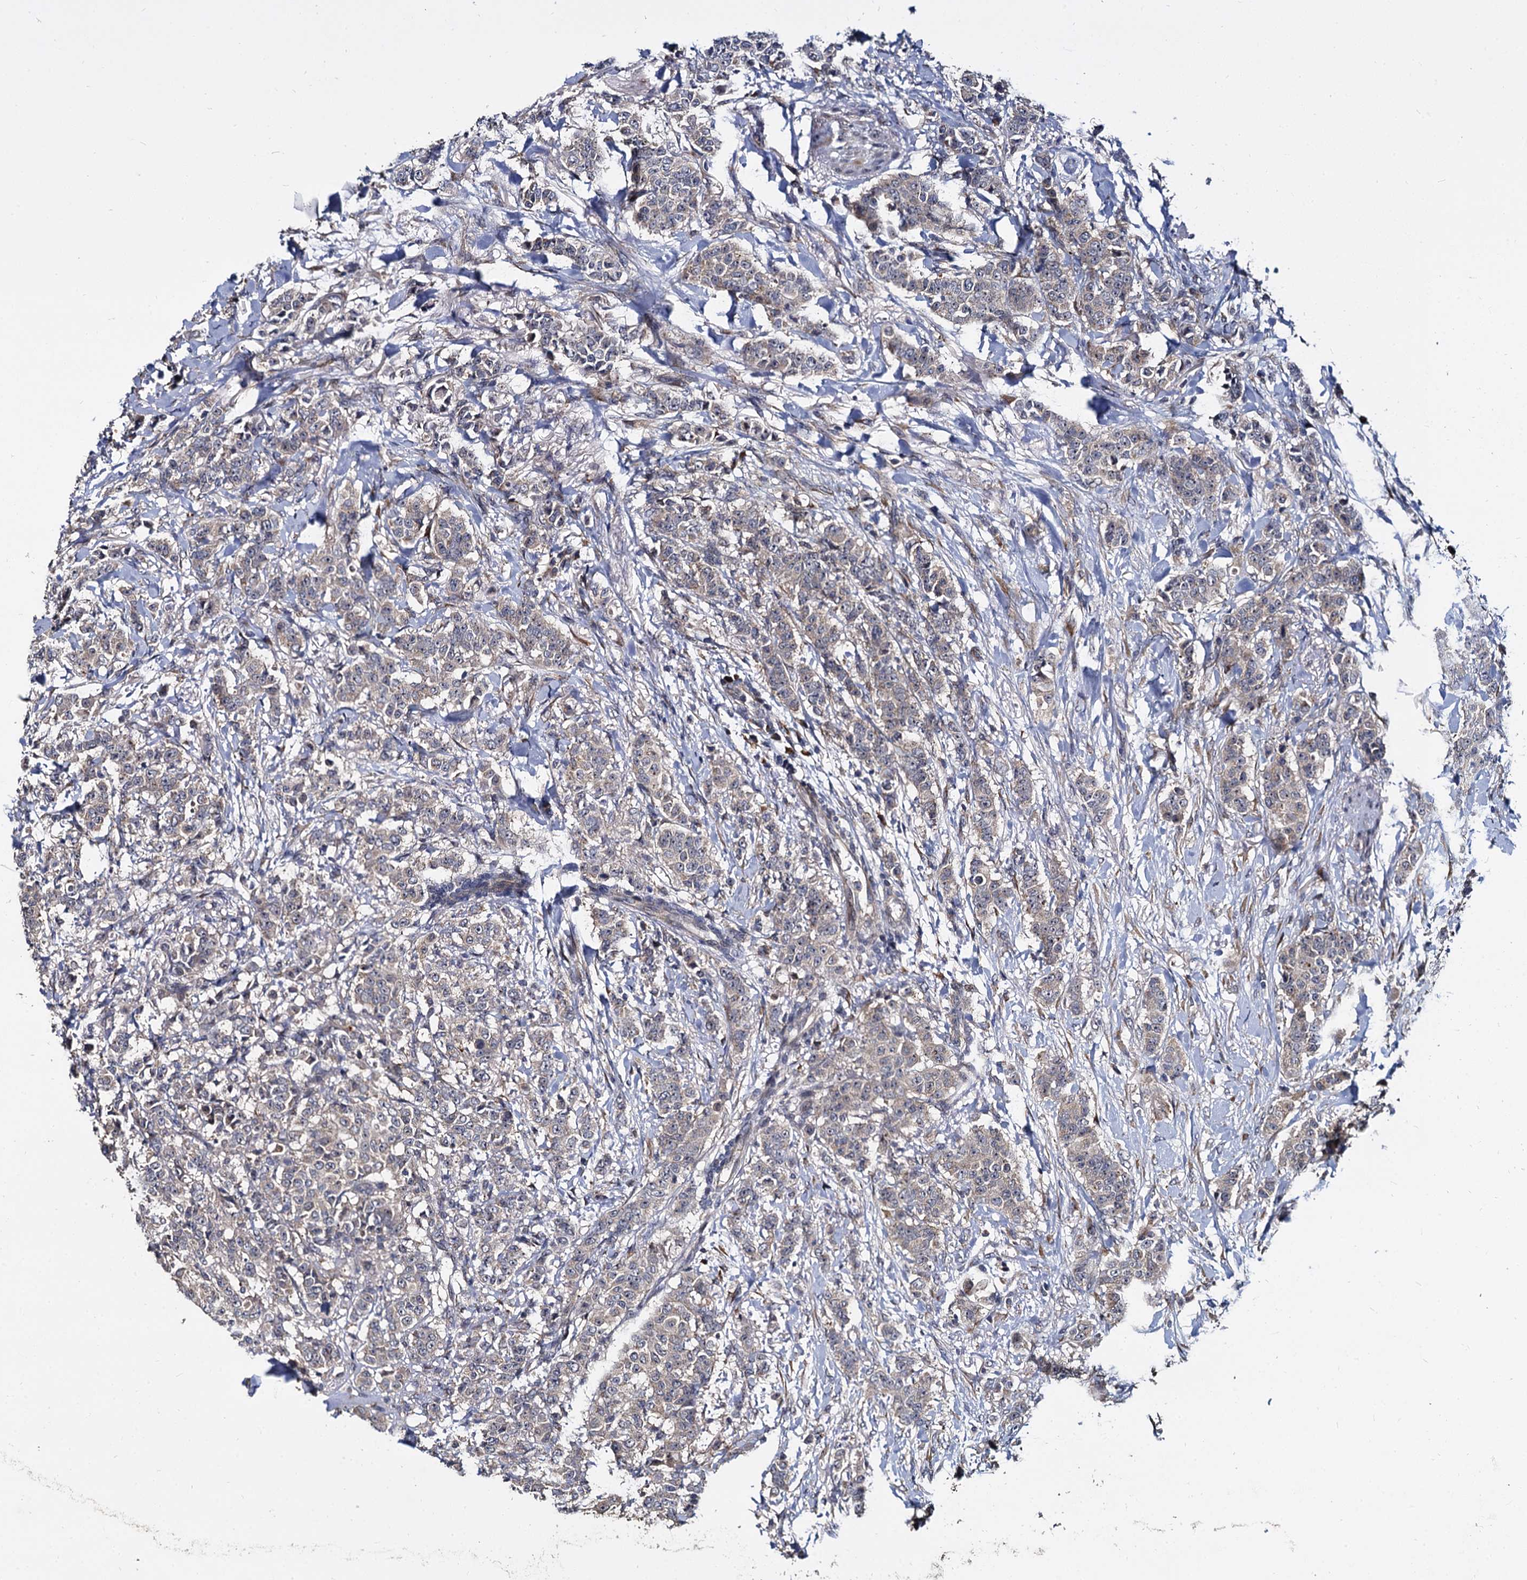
{"staining": {"intensity": "weak", "quantity": "<25%", "location": "cytoplasmic/membranous"}, "tissue": "breast cancer", "cell_type": "Tumor cells", "image_type": "cancer", "snomed": [{"axis": "morphology", "description": "Duct carcinoma"}, {"axis": "topography", "description": "Breast"}], "caption": "Immunohistochemistry of breast cancer reveals no expression in tumor cells.", "gene": "WWC3", "patient": {"sex": "female", "age": 40}}